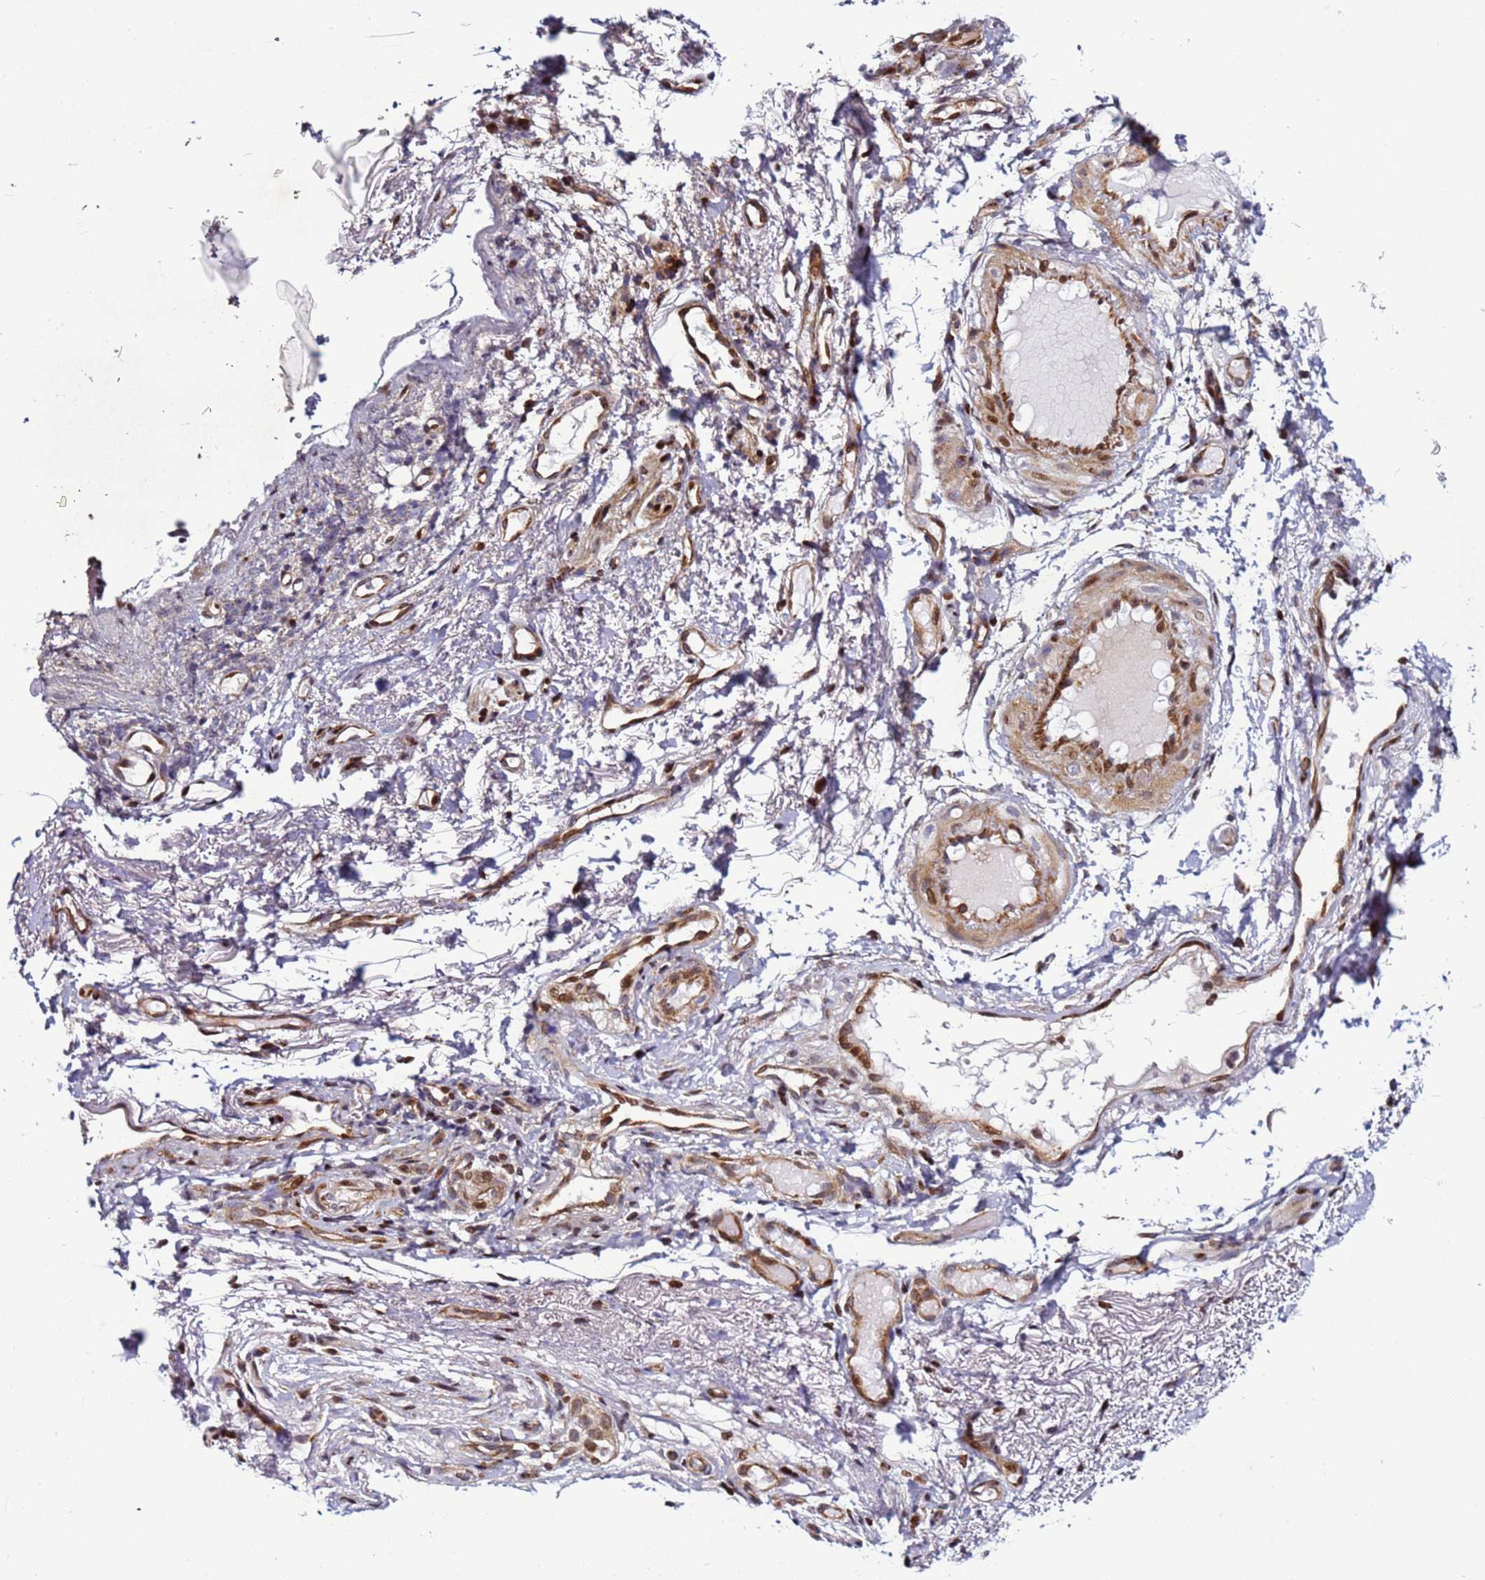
{"staining": {"intensity": "negative", "quantity": "none", "location": "none"}, "tissue": "adipose tissue", "cell_type": "Adipocytes", "image_type": "normal", "snomed": [{"axis": "morphology", "description": "Normal tissue, NOS"}, {"axis": "morphology", "description": "Basal cell carcinoma"}, {"axis": "topography", "description": "Cartilage tissue"}, {"axis": "topography", "description": "Nasopharynx"}, {"axis": "topography", "description": "Oral tissue"}], "caption": "High power microscopy histopathology image of an immunohistochemistry image of normal adipose tissue, revealing no significant expression in adipocytes.", "gene": "WBP11", "patient": {"sex": "female", "age": 77}}